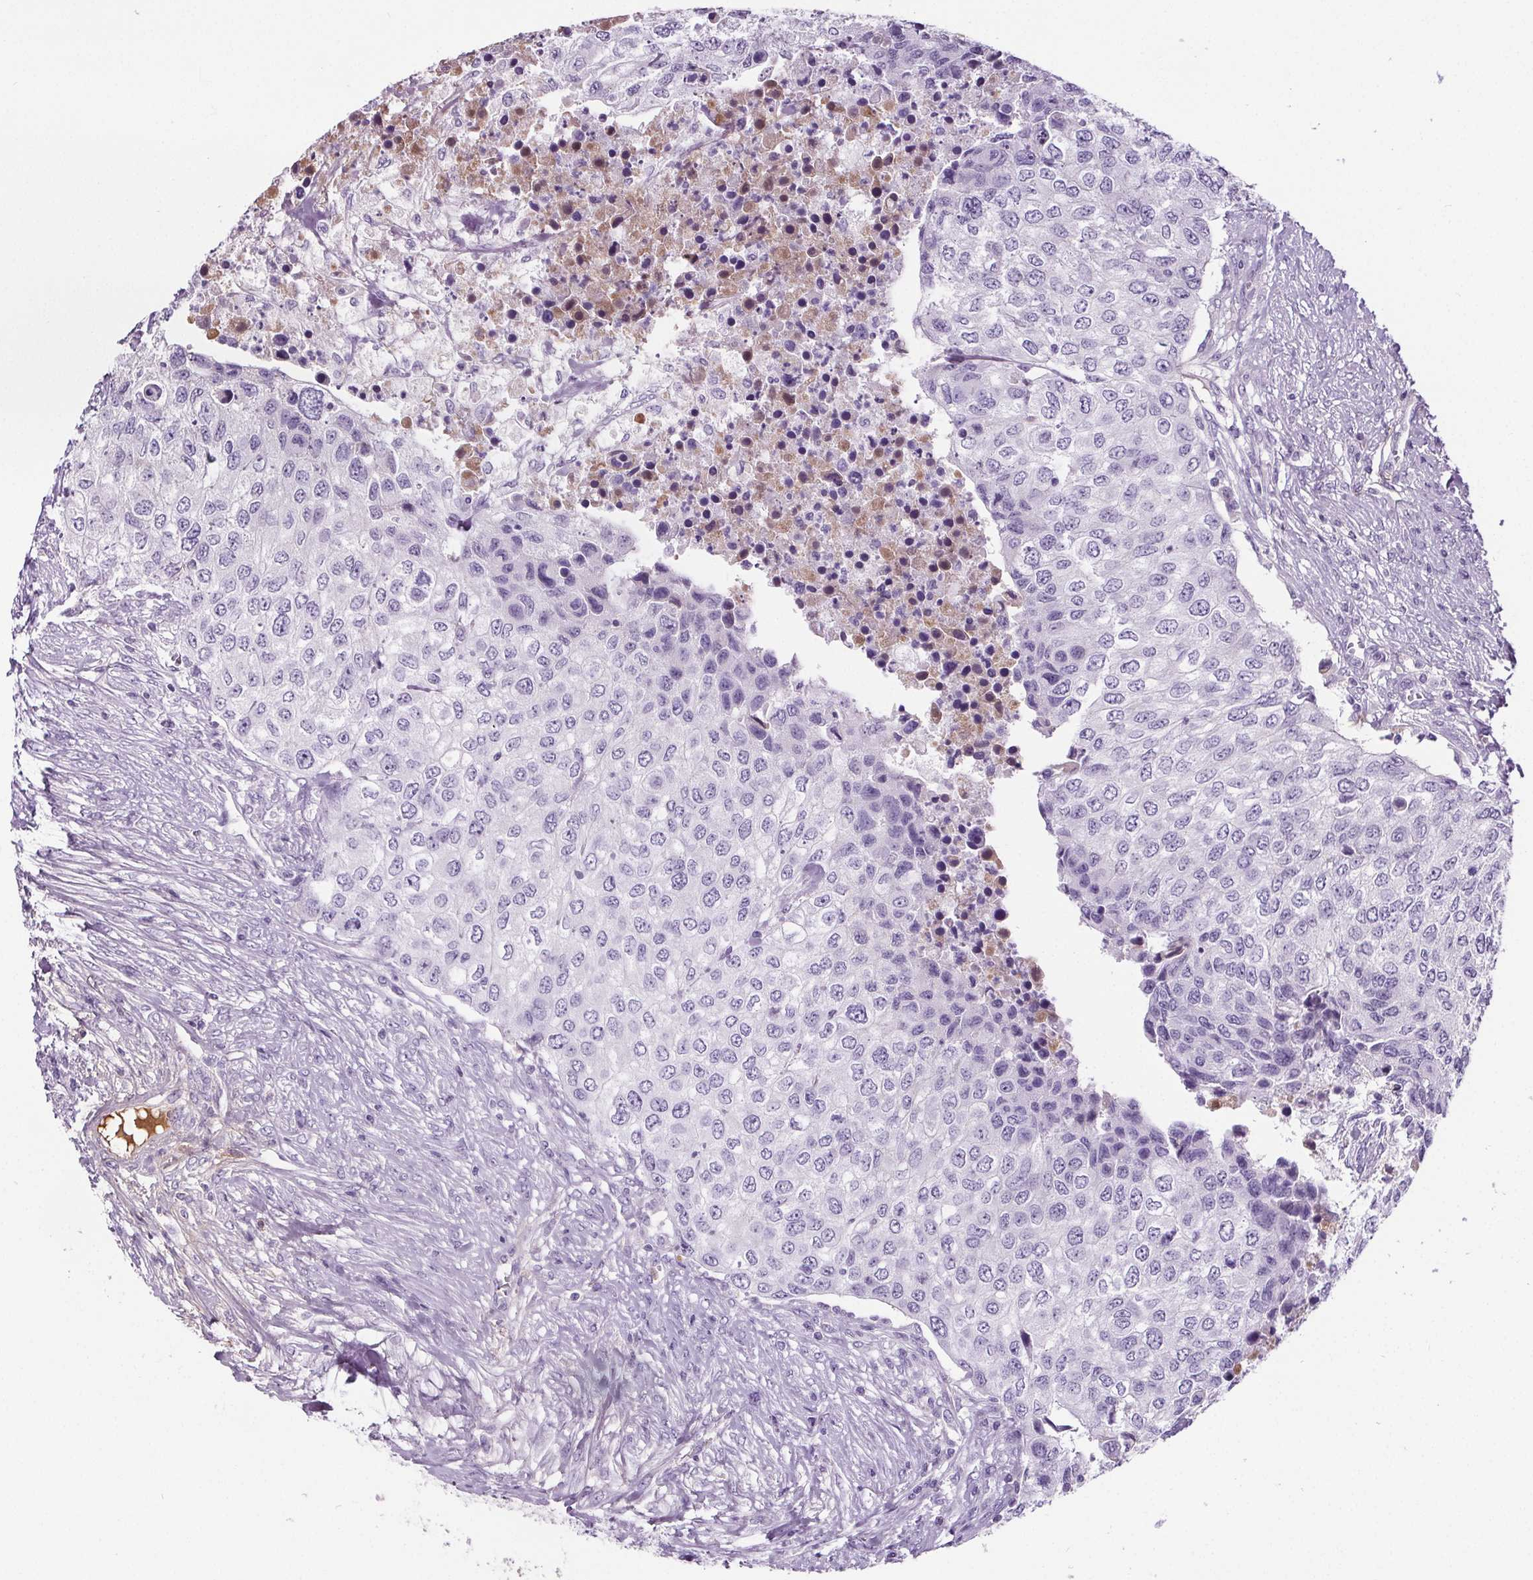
{"staining": {"intensity": "negative", "quantity": "none", "location": "none"}, "tissue": "urothelial cancer", "cell_type": "Tumor cells", "image_type": "cancer", "snomed": [{"axis": "morphology", "description": "Urothelial carcinoma, High grade"}, {"axis": "topography", "description": "Urinary bladder"}], "caption": "The histopathology image reveals no staining of tumor cells in urothelial cancer.", "gene": "CD5L", "patient": {"sex": "female", "age": 78}}